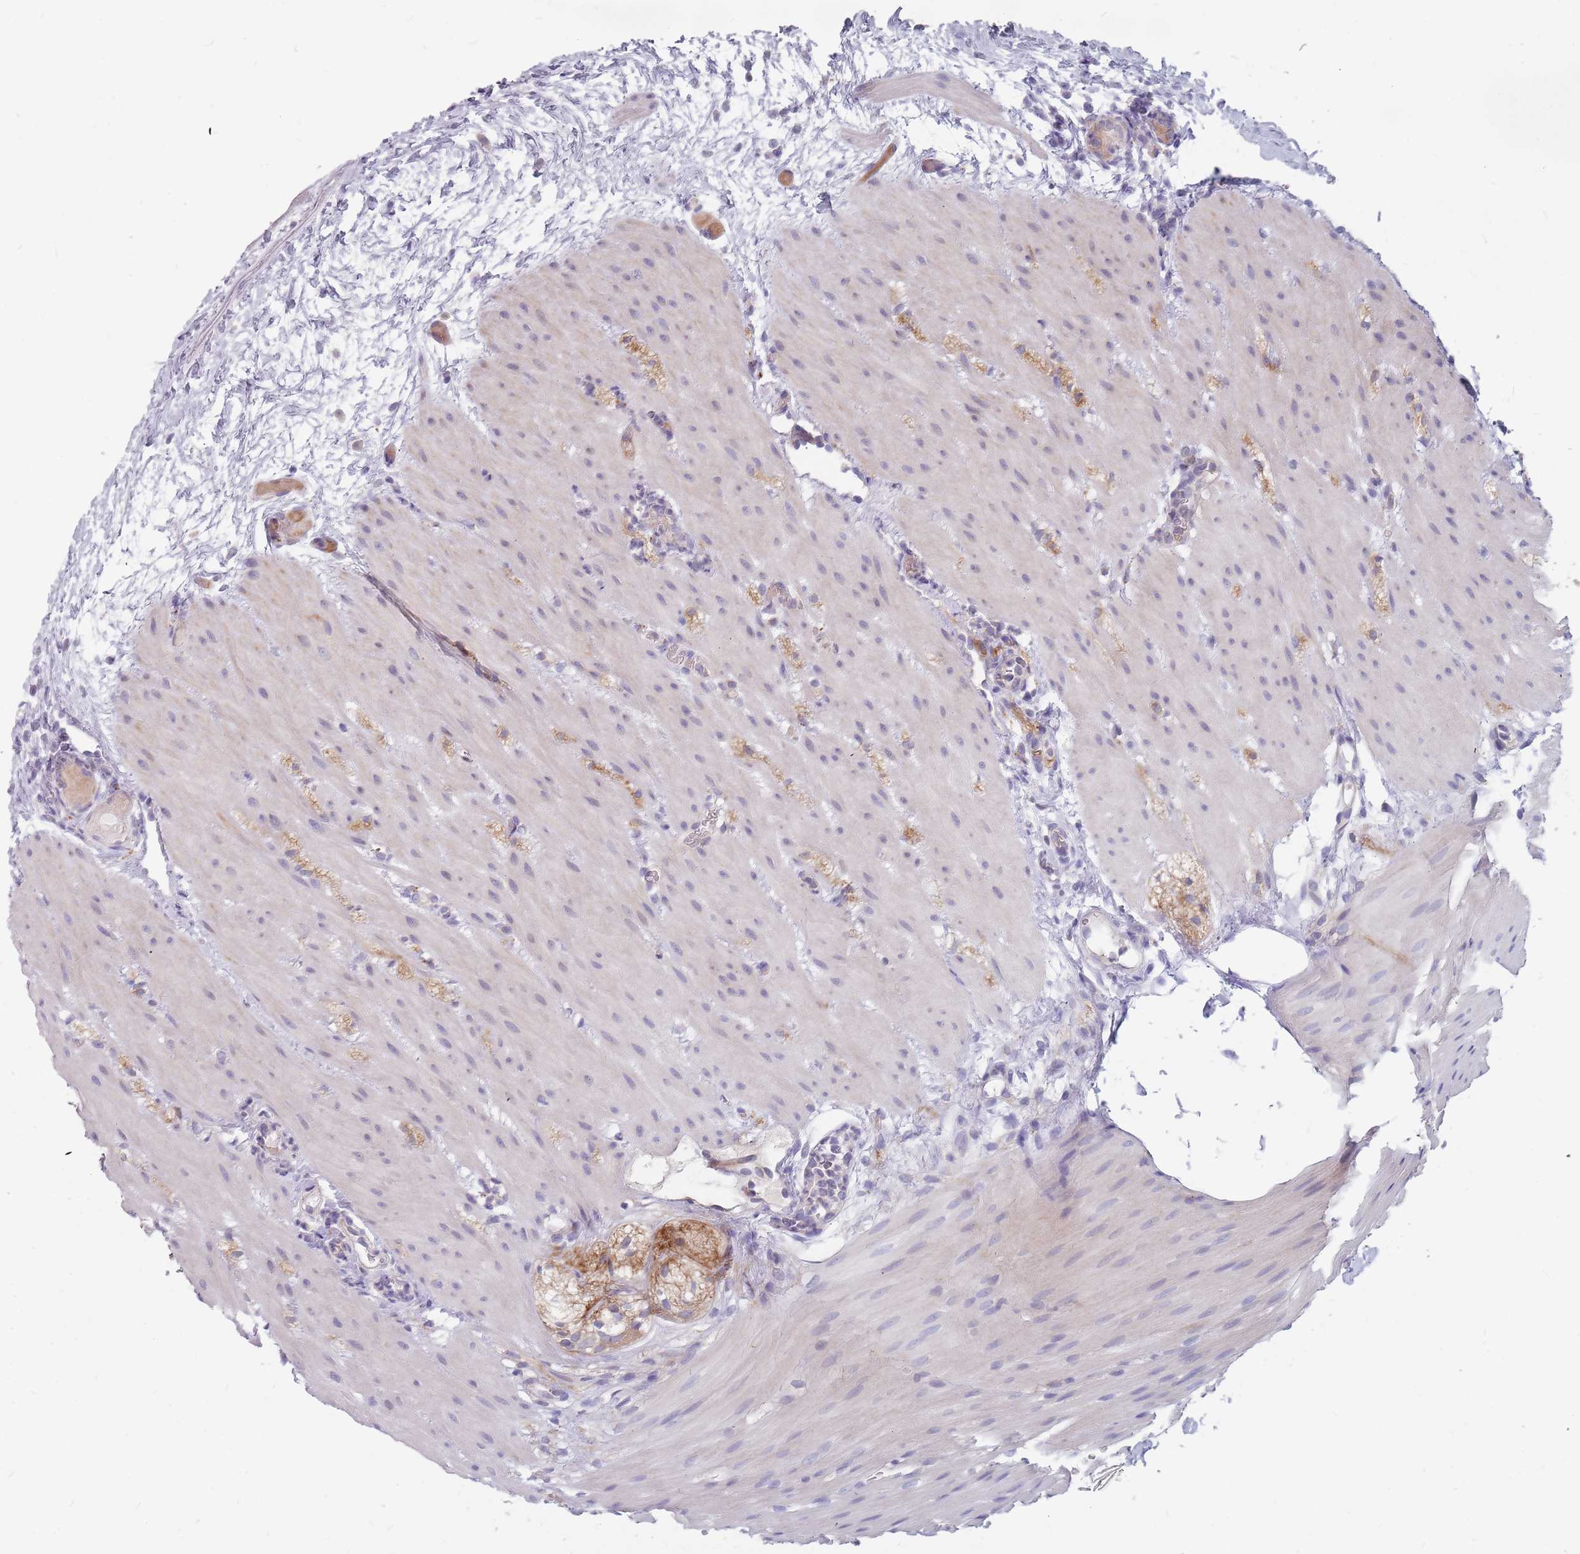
{"staining": {"intensity": "moderate", "quantity": ">75%", "location": "cytoplasmic/membranous"}, "tissue": "small intestine", "cell_type": "Glandular cells", "image_type": "normal", "snomed": [{"axis": "morphology", "description": "Normal tissue, NOS"}, {"axis": "topography", "description": "Small intestine"}], "caption": "This is an image of IHC staining of benign small intestine, which shows moderate expression in the cytoplasmic/membranous of glandular cells.", "gene": "CMTR2", "patient": {"sex": "male", "age": 7}}